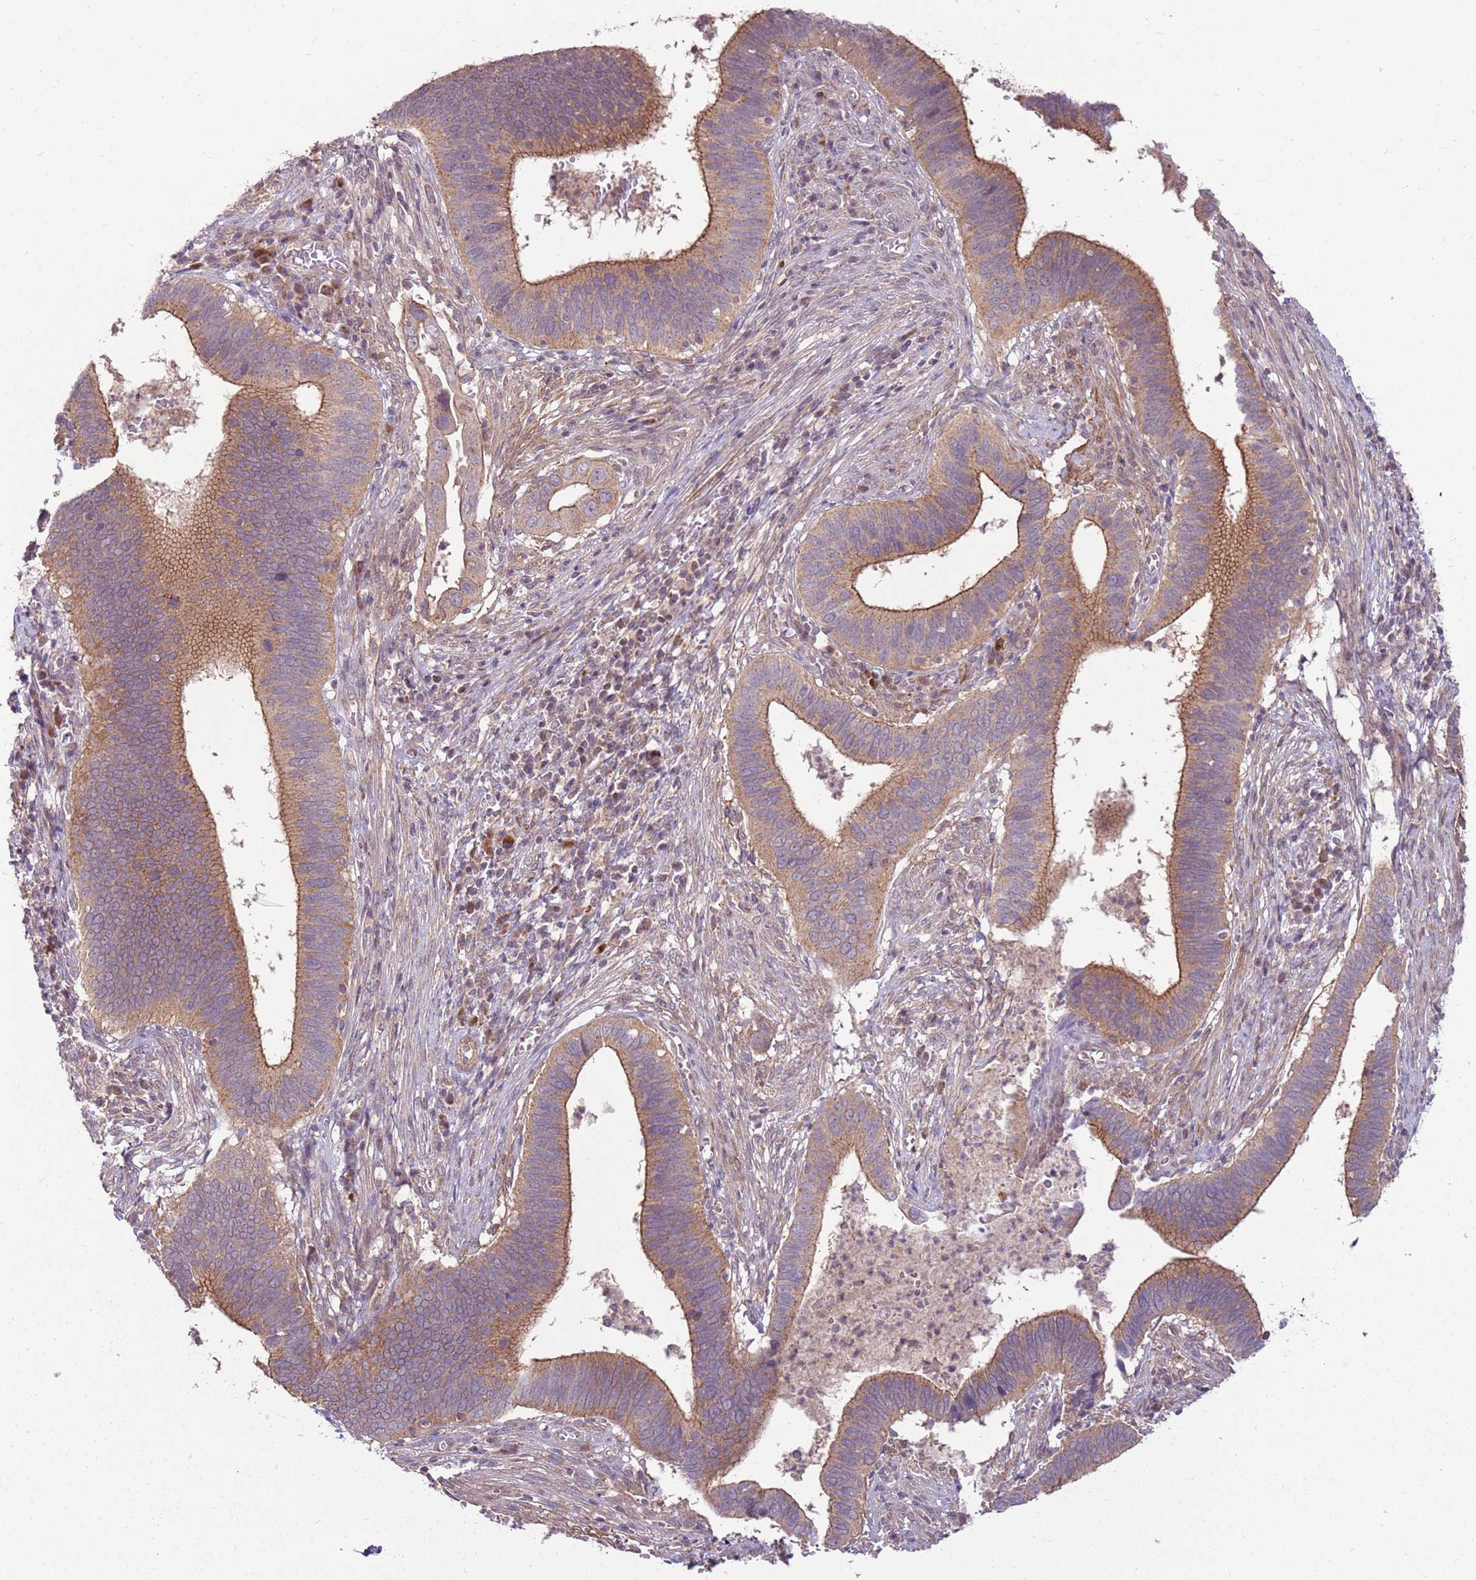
{"staining": {"intensity": "moderate", "quantity": ">75%", "location": "cytoplasmic/membranous"}, "tissue": "cervical cancer", "cell_type": "Tumor cells", "image_type": "cancer", "snomed": [{"axis": "morphology", "description": "Adenocarcinoma, NOS"}, {"axis": "topography", "description": "Cervix"}], "caption": "Cervical cancer (adenocarcinoma) stained with DAB (3,3'-diaminobenzidine) immunohistochemistry (IHC) reveals medium levels of moderate cytoplasmic/membranous staining in about >75% of tumor cells.", "gene": "SPATA31D1", "patient": {"sex": "female", "age": 42}}